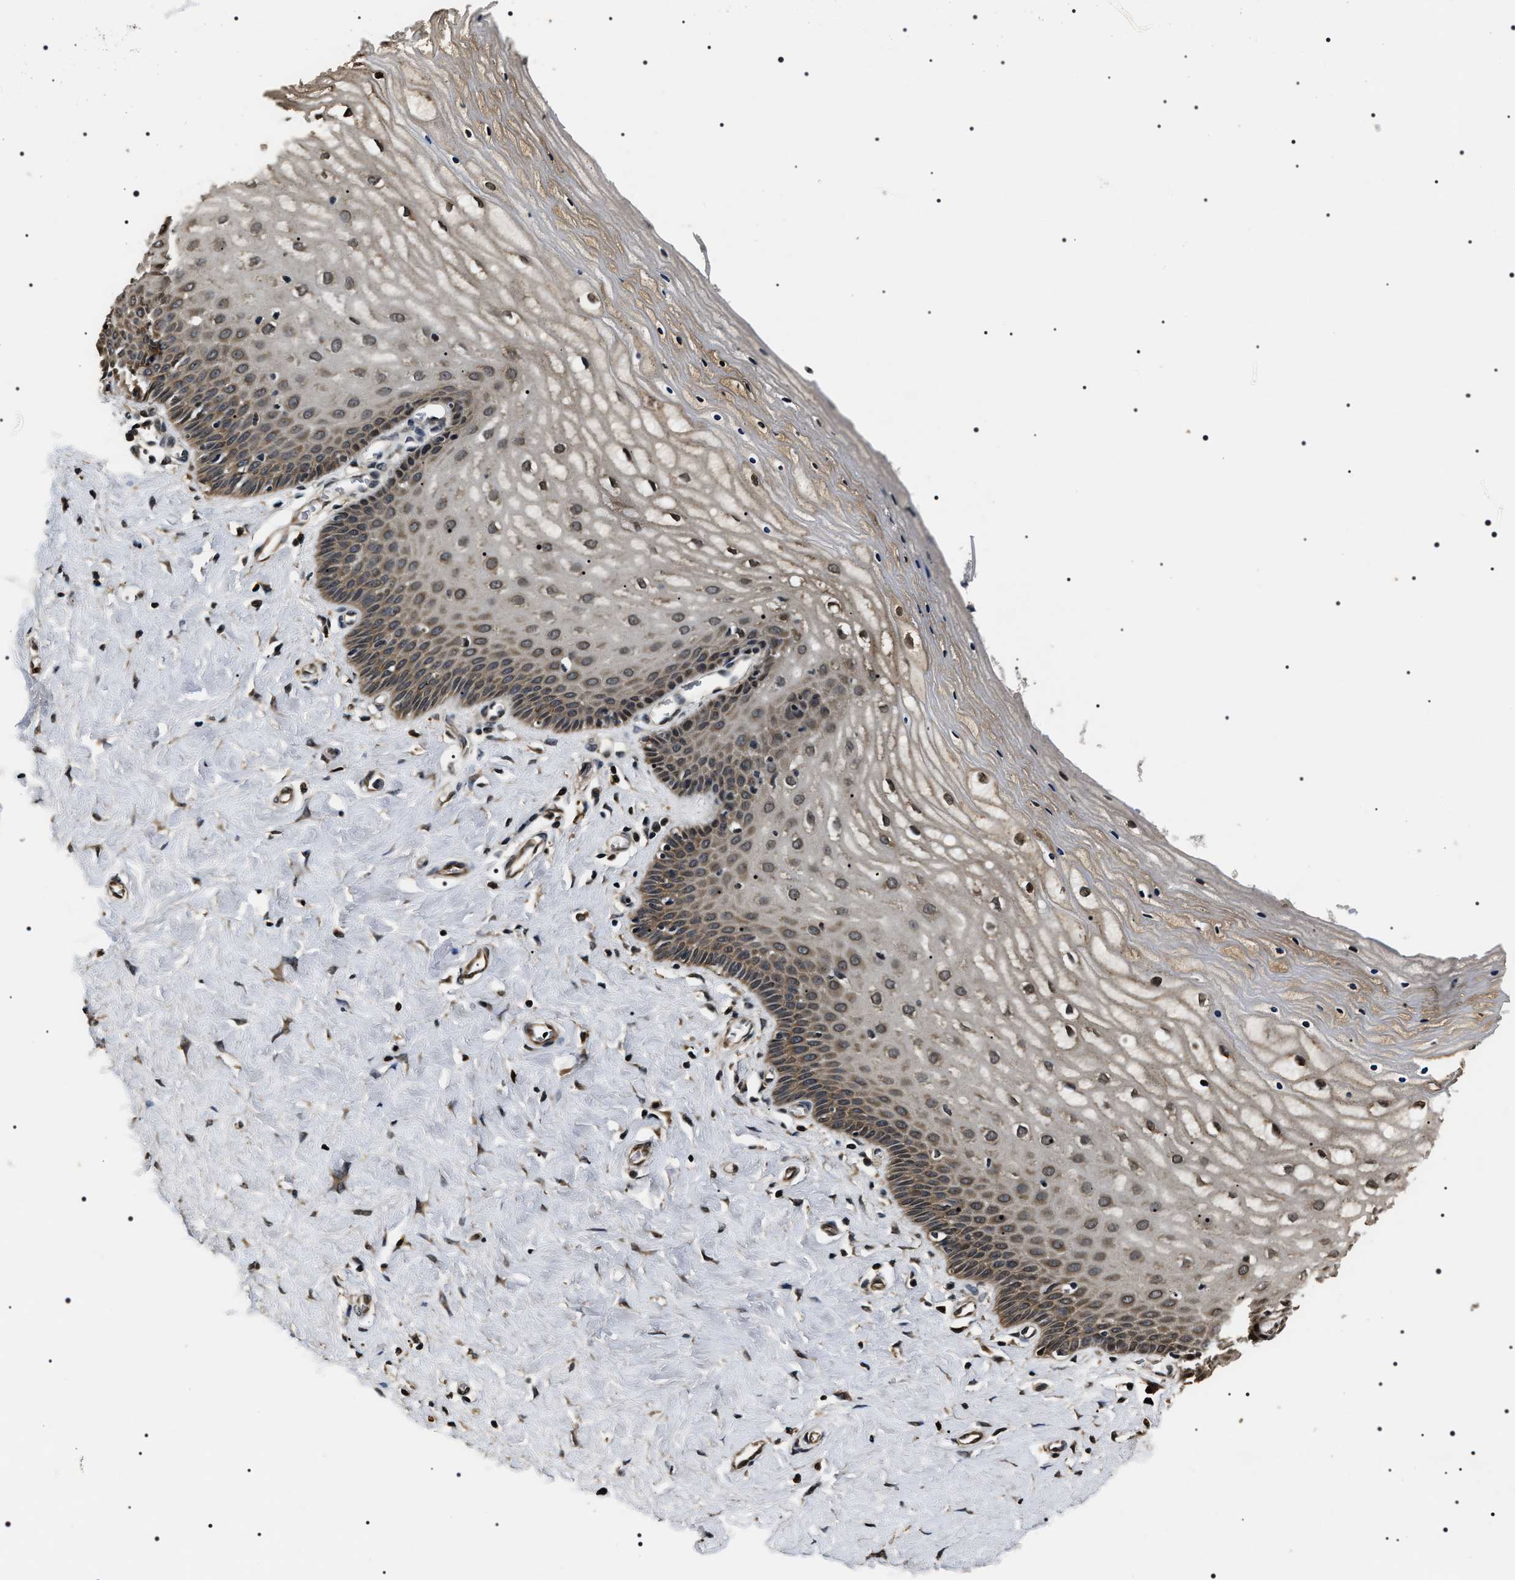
{"staining": {"intensity": "weak", "quantity": ">75%", "location": "cytoplasmic/membranous"}, "tissue": "cervix", "cell_type": "Squamous epithelial cells", "image_type": "normal", "snomed": [{"axis": "morphology", "description": "Normal tissue, NOS"}, {"axis": "topography", "description": "Cervix"}], "caption": "IHC photomicrograph of benign cervix stained for a protein (brown), which exhibits low levels of weak cytoplasmic/membranous staining in about >75% of squamous epithelial cells.", "gene": "ARHGAP22", "patient": {"sex": "female", "age": 55}}